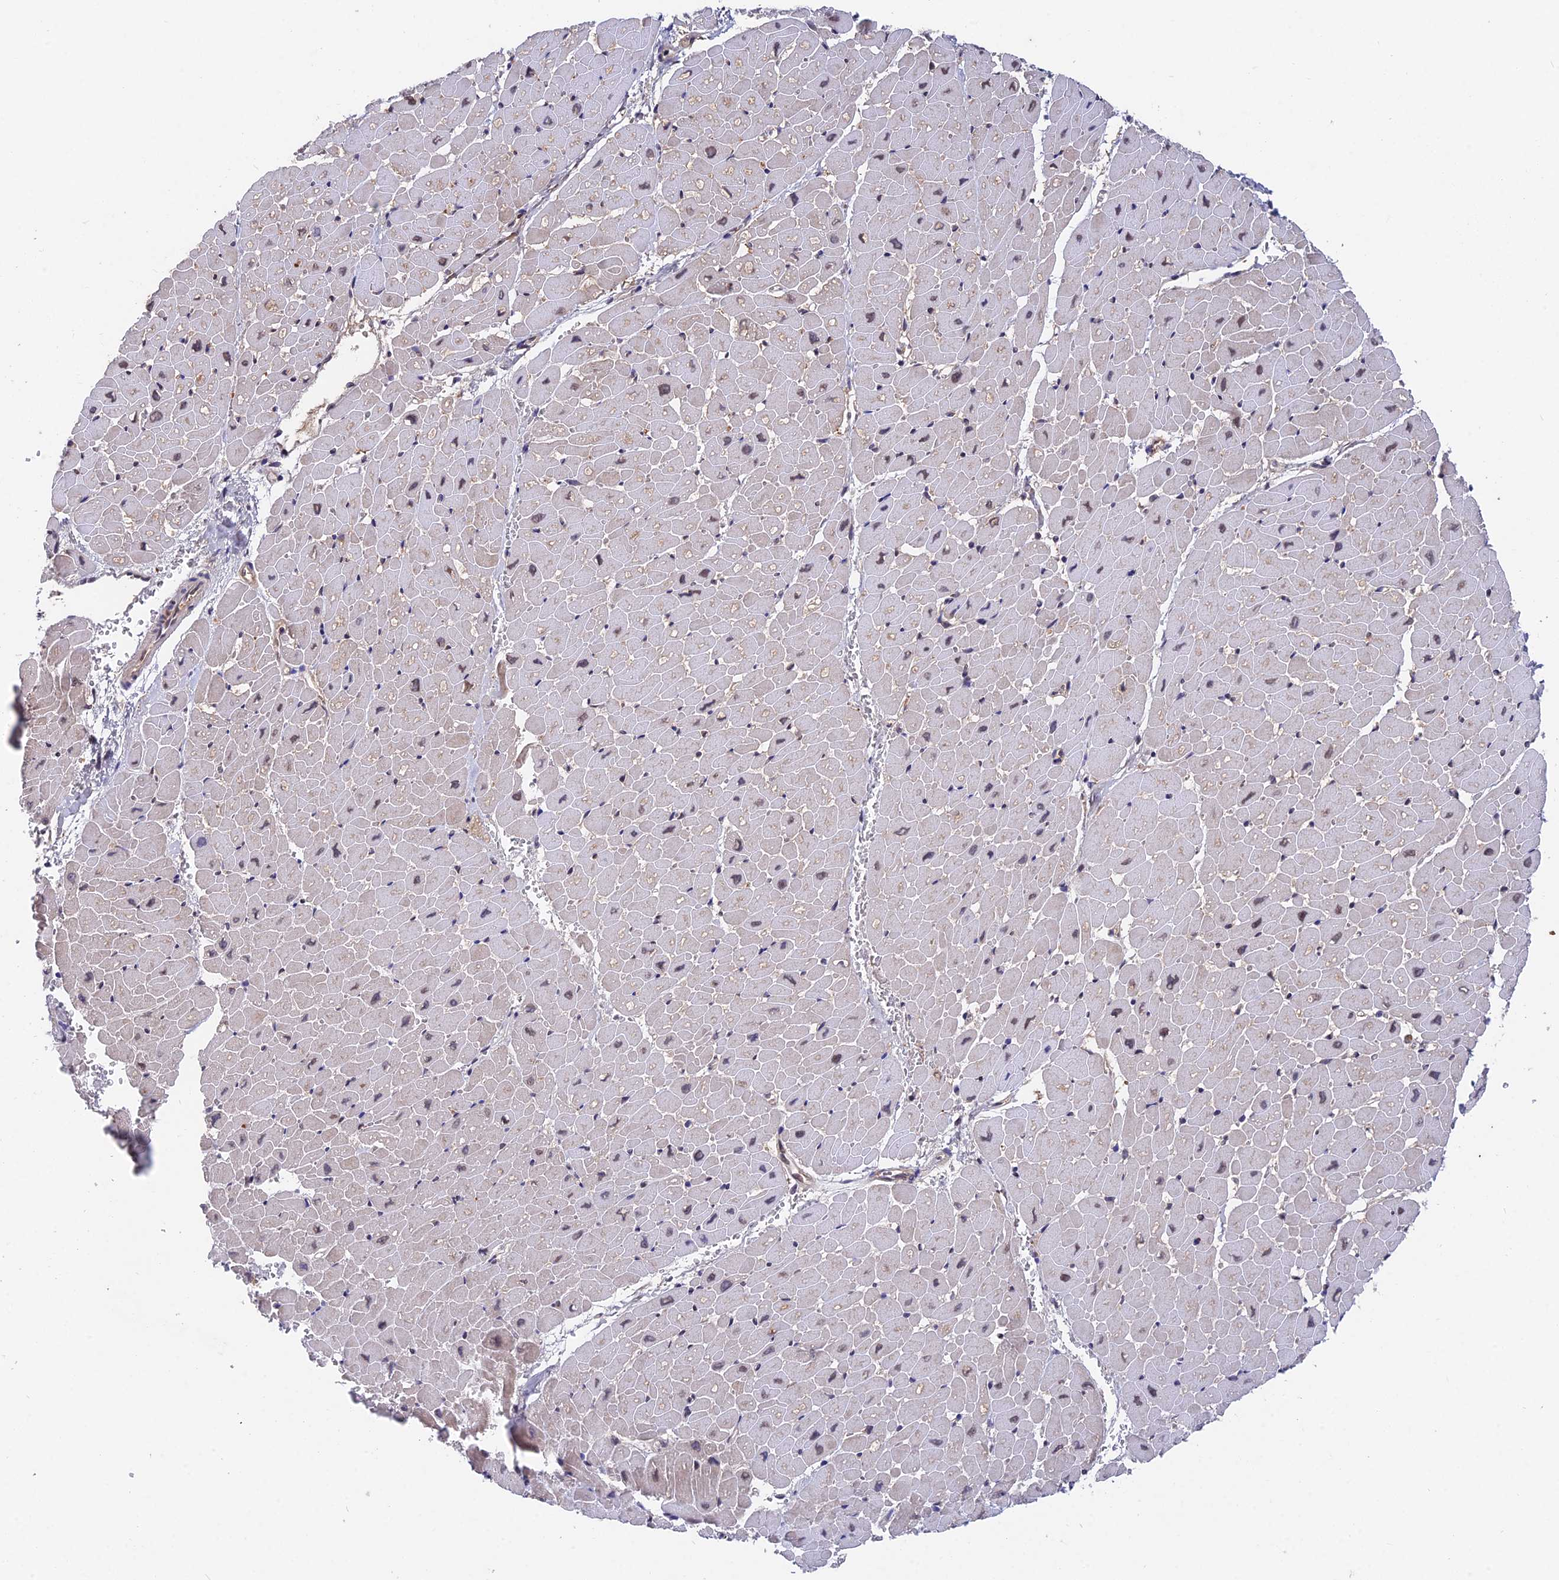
{"staining": {"intensity": "weak", "quantity": "<25%", "location": "nuclear"}, "tissue": "heart muscle", "cell_type": "Cardiomyocytes", "image_type": "normal", "snomed": [{"axis": "morphology", "description": "Normal tissue, NOS"}, {"axis": "topography", "description": "Heart"}], "caption": "Histopathology image shows no protein staining in cardiomyocytes of normal heart muscle. The staining is performed using DAB (3,3'-diaminobenzidine) brown chromogen with nuclei counter-stained in using hematoxylin.", "gene": "INPP4A", "patient": {"sex": "male", "age": 45}}